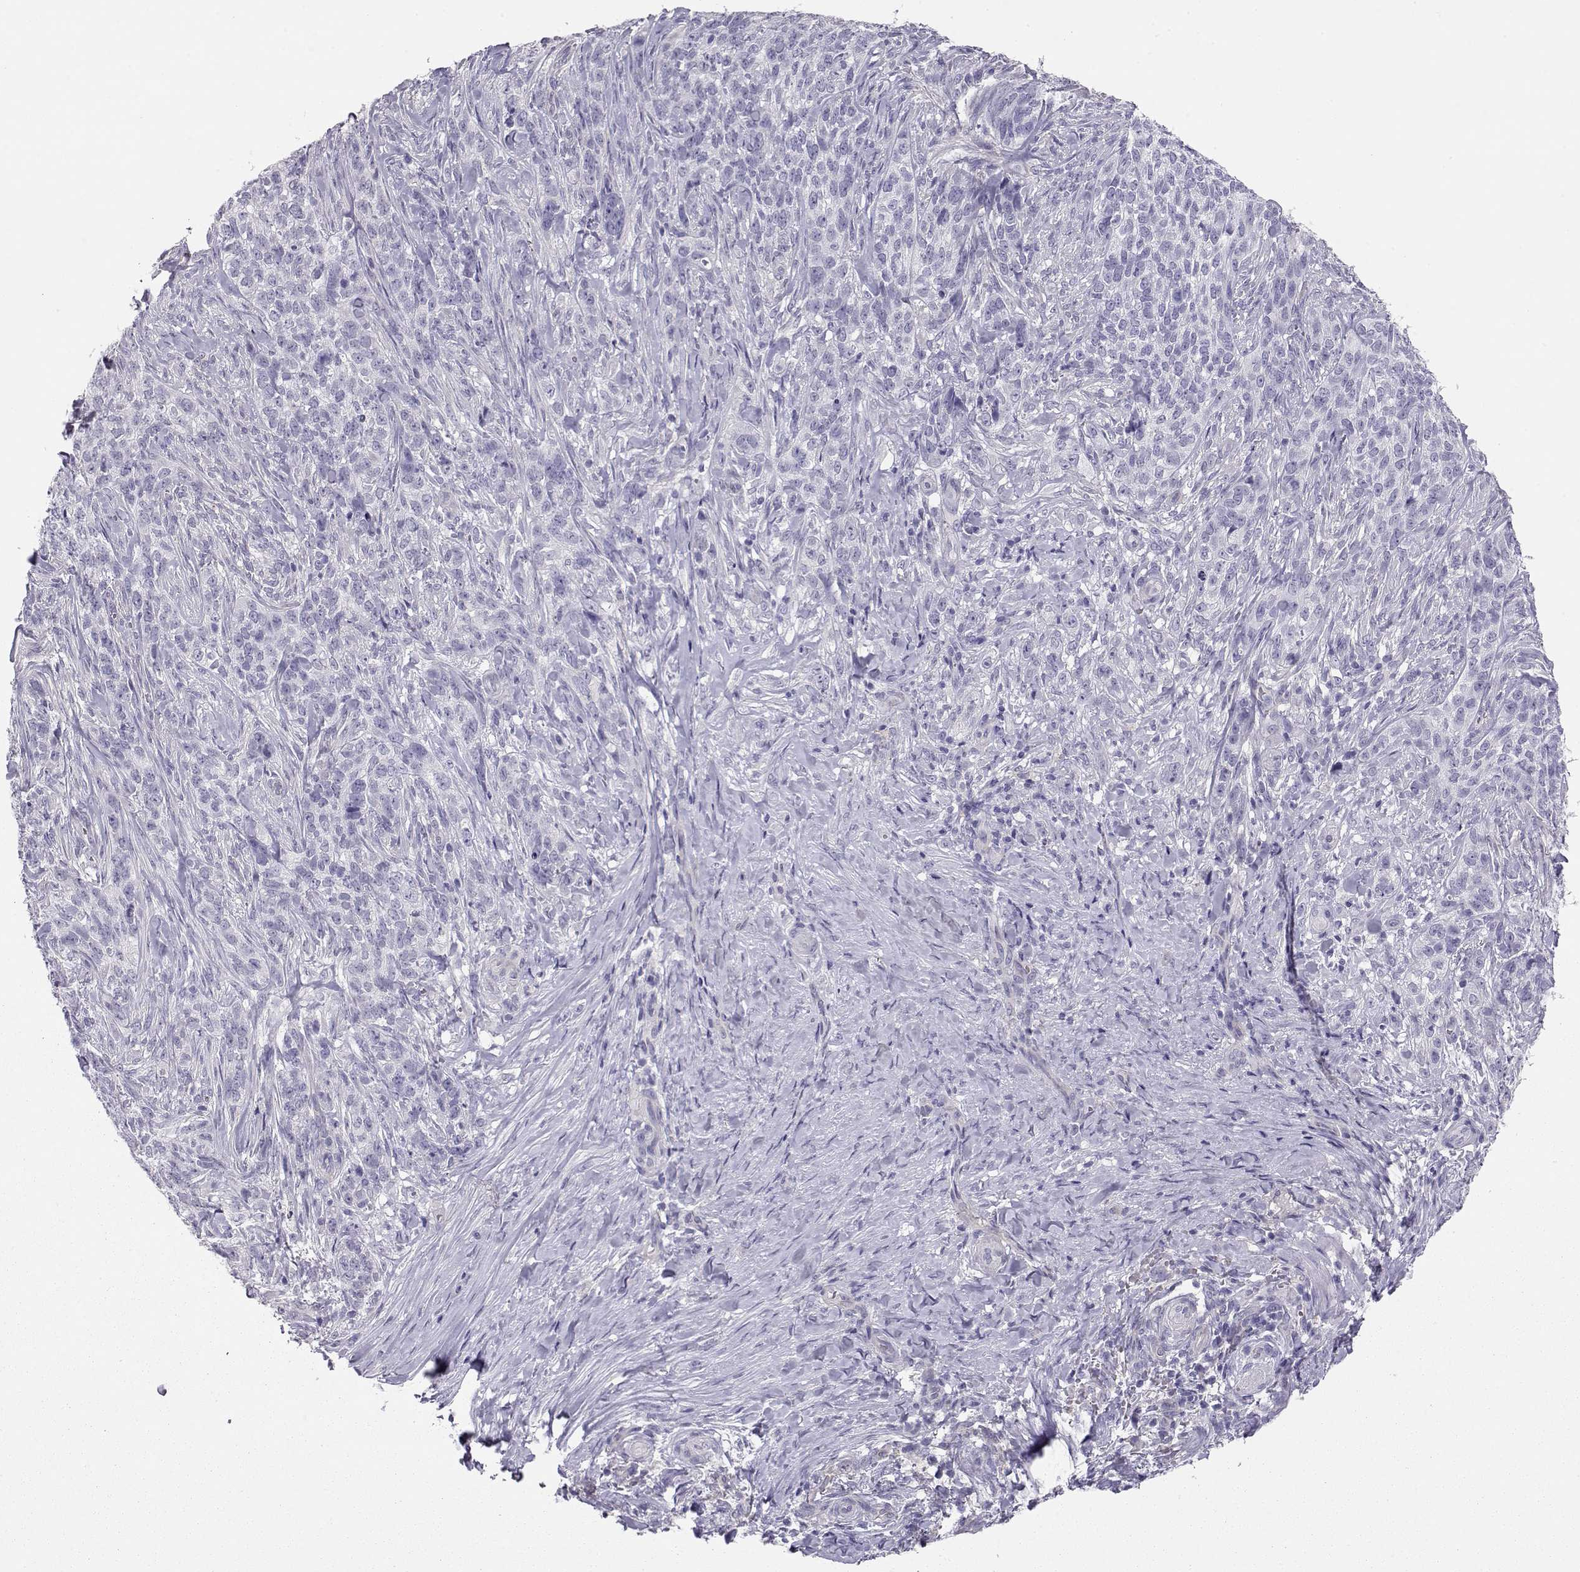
{"staining": {"intensity": "negative", "quantity": "none", "location": "none"}, "tissue": "skin cancer", "cell_type": "Tumor cells", "image_type": "cancer", "snomed": [{"axis": "morphology", "description": "Basal cell carcinoma"}, {"axis": "topography", "description": "Skin"}], "caption": "Micrograph shows no protein expression in tumor cells of skin cancer (basal cell carcinoma) tissue.", "gene": "ENDOU", "patient": {"sex": "female", "age": 69}}